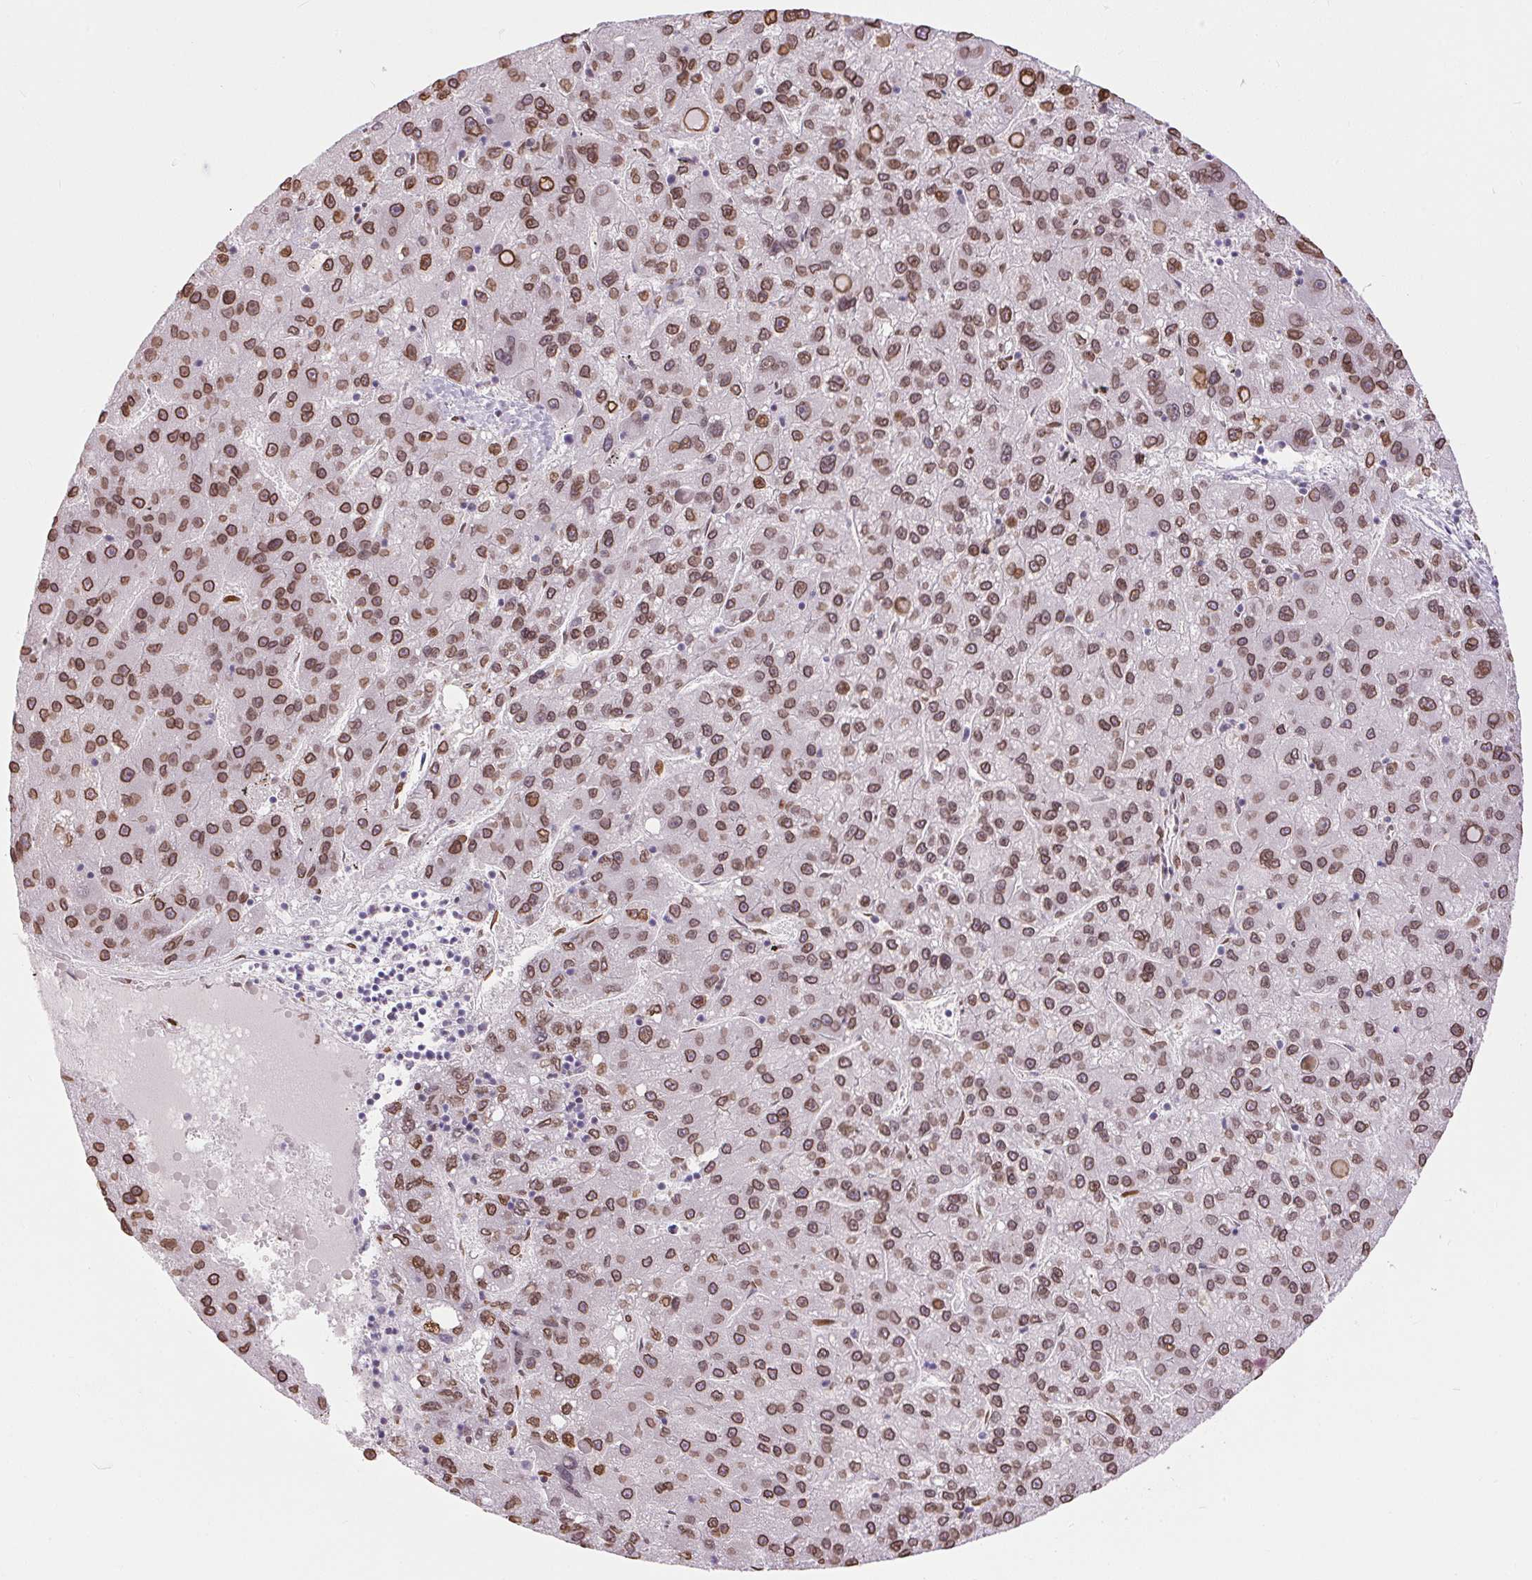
{"staining": {"intensity": "moderate", "quantity": ">75%", "location": "cytoplasmic/membranous,nuclear"}, "tissue": "liver cancer", "cell_type": "Tumor cells", "image_type": "cancer", "snomed": [{"axis": "morphology", "description": "Carcinoma, Hepatocellular, NOS"}, {"axis": "topography", "description": "Liver"}], "caption": "Tumor cells reveal medium levels of moderate cytoplasmic/membranous and nuclear positivity in about >75% of cells in hepatocellular carcinoma (liver). Immunohistochemistry (ihc) stains the protein in brown and the nuclei are stained blue.", "gene": "TMEM175", "patient": {"sex": "female", "age": 82}}